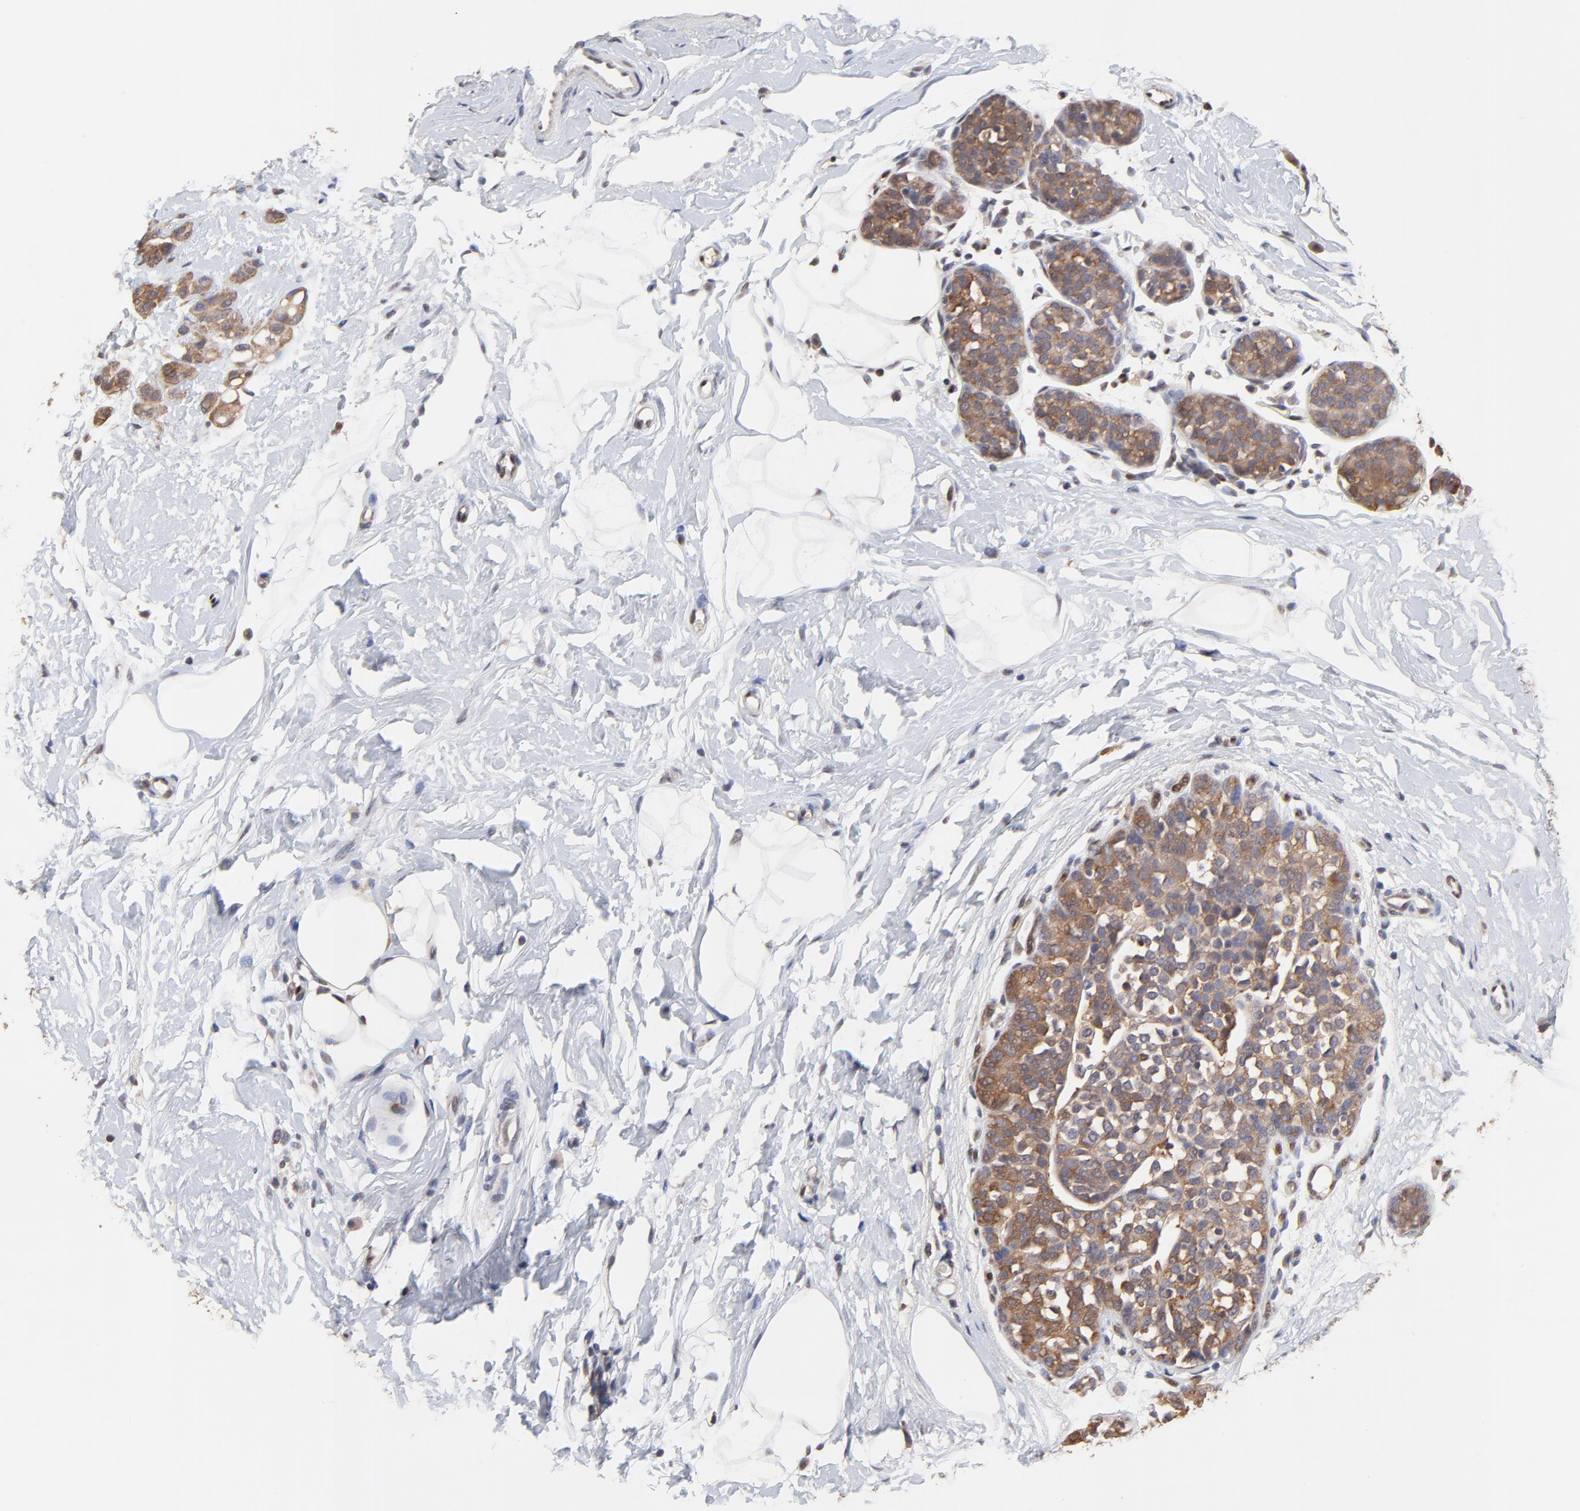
{"staining": {"intensity": "moderate", "quantity": ">75%", "location": "cytoplasmic/membranous"}, "tissue": "breast cancer", "cell_type": "Tumor cells", "image_type": "cancer", "snomed": [{"axis": "morphology", "description": "Lobular carcinoma, in situ"}, {"axis": "morphology", "description": "Lobular carcinoma"}, {"axis": "topography", "description": "Breast"}], "caption": "Protein expression by IHC displays moderate cytoplasmic/membranous staining in about >75% of tumor cells in breast cancer.", "gene": "CCT2", "patient": {"sex": "female", "age": 41}}